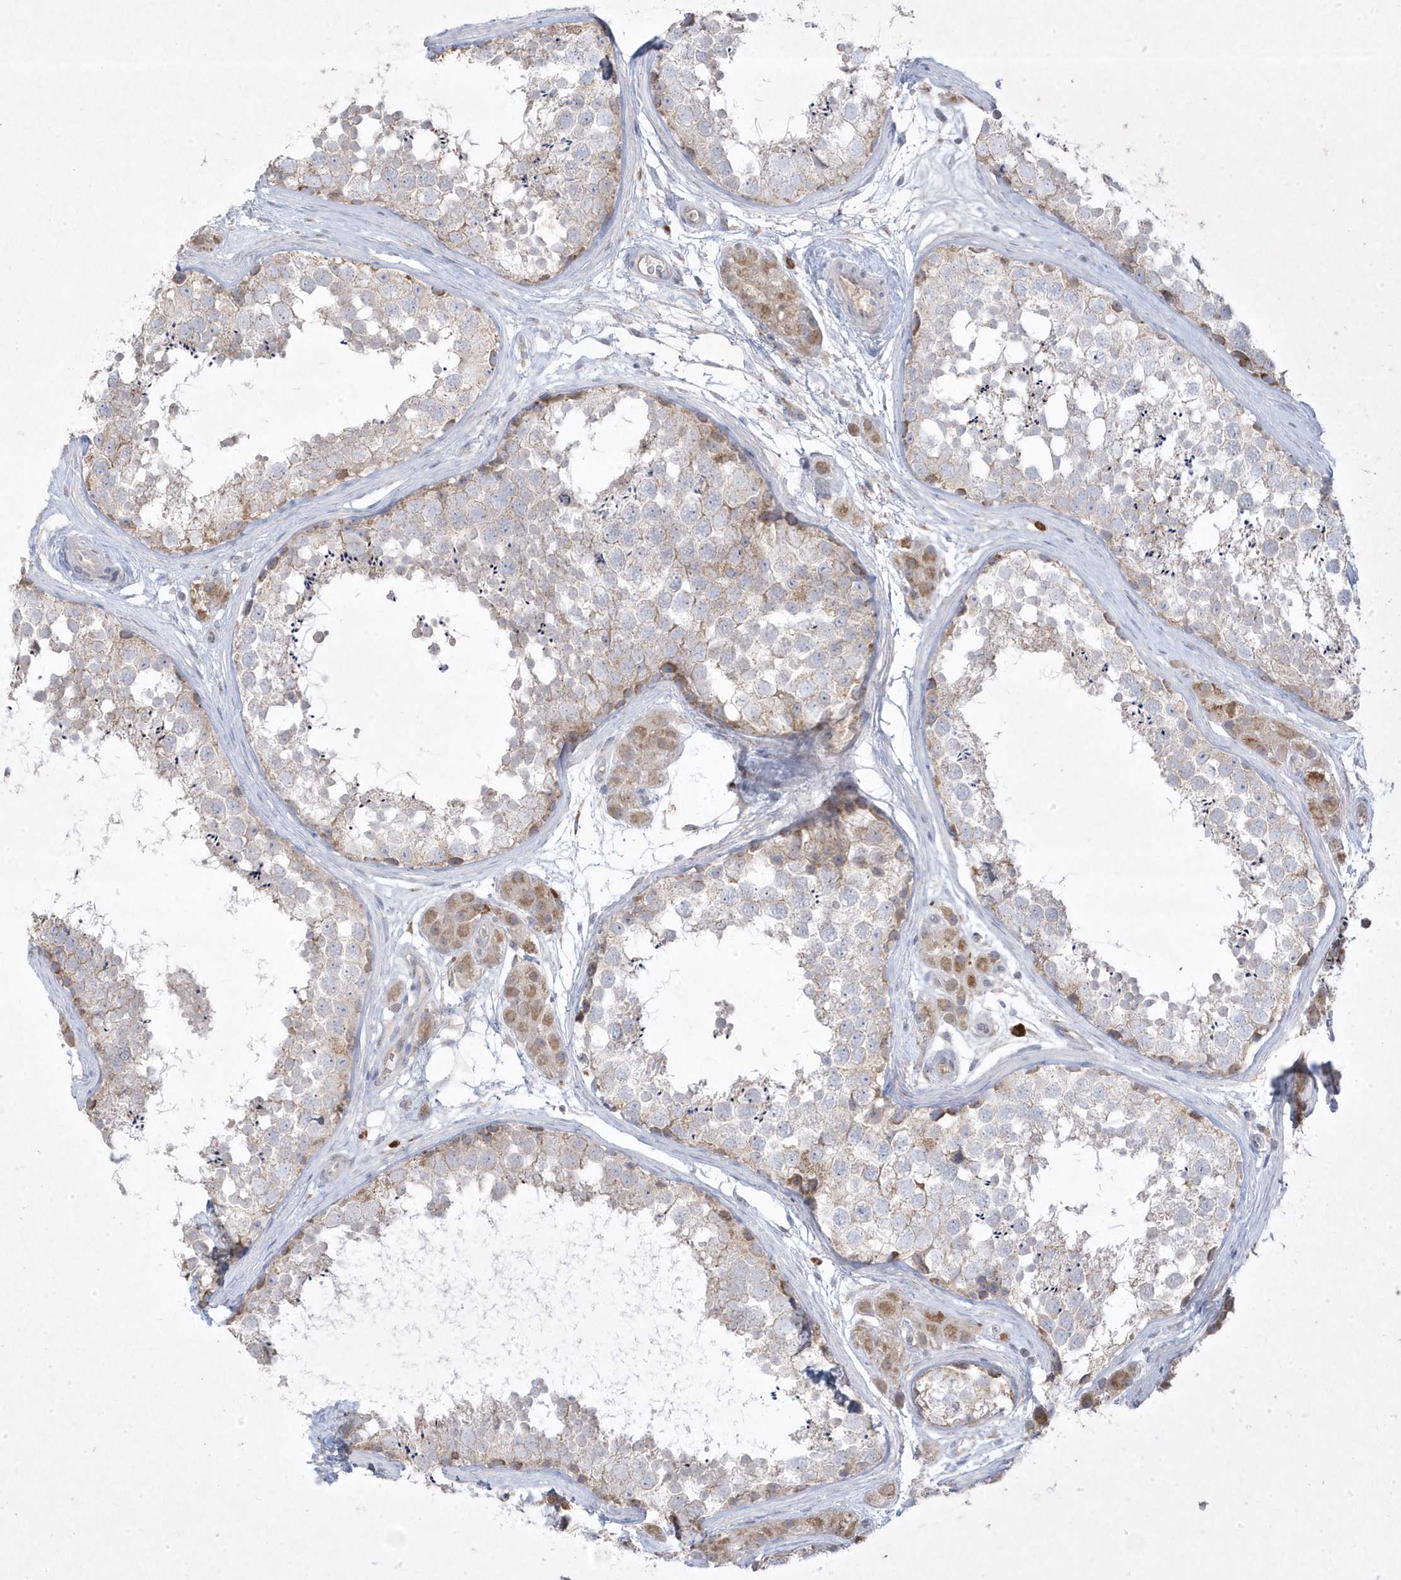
{"staining": {"intensity": "moderate", "quantity": "<25%", "location": "cytoplasmic/membranous"}, "tissue": "testis", "cell_type": "Cells in seminiferous ducts", "image_type": "normal", "snomed": [{"axis": "morphology", "description": "Normal tissue, NOS"}, {"axis": "topography", "description": "Testis"}], "caption": "Approximately <25% of cells in seminiferous ducts in benign human testis reveal moderate cytoplasmic/membranous protein positivity as visualized by brown immunohistochemical staining.", "gene": "ADAMTSL3", "patient": {"sex": "male", "age": 56}}